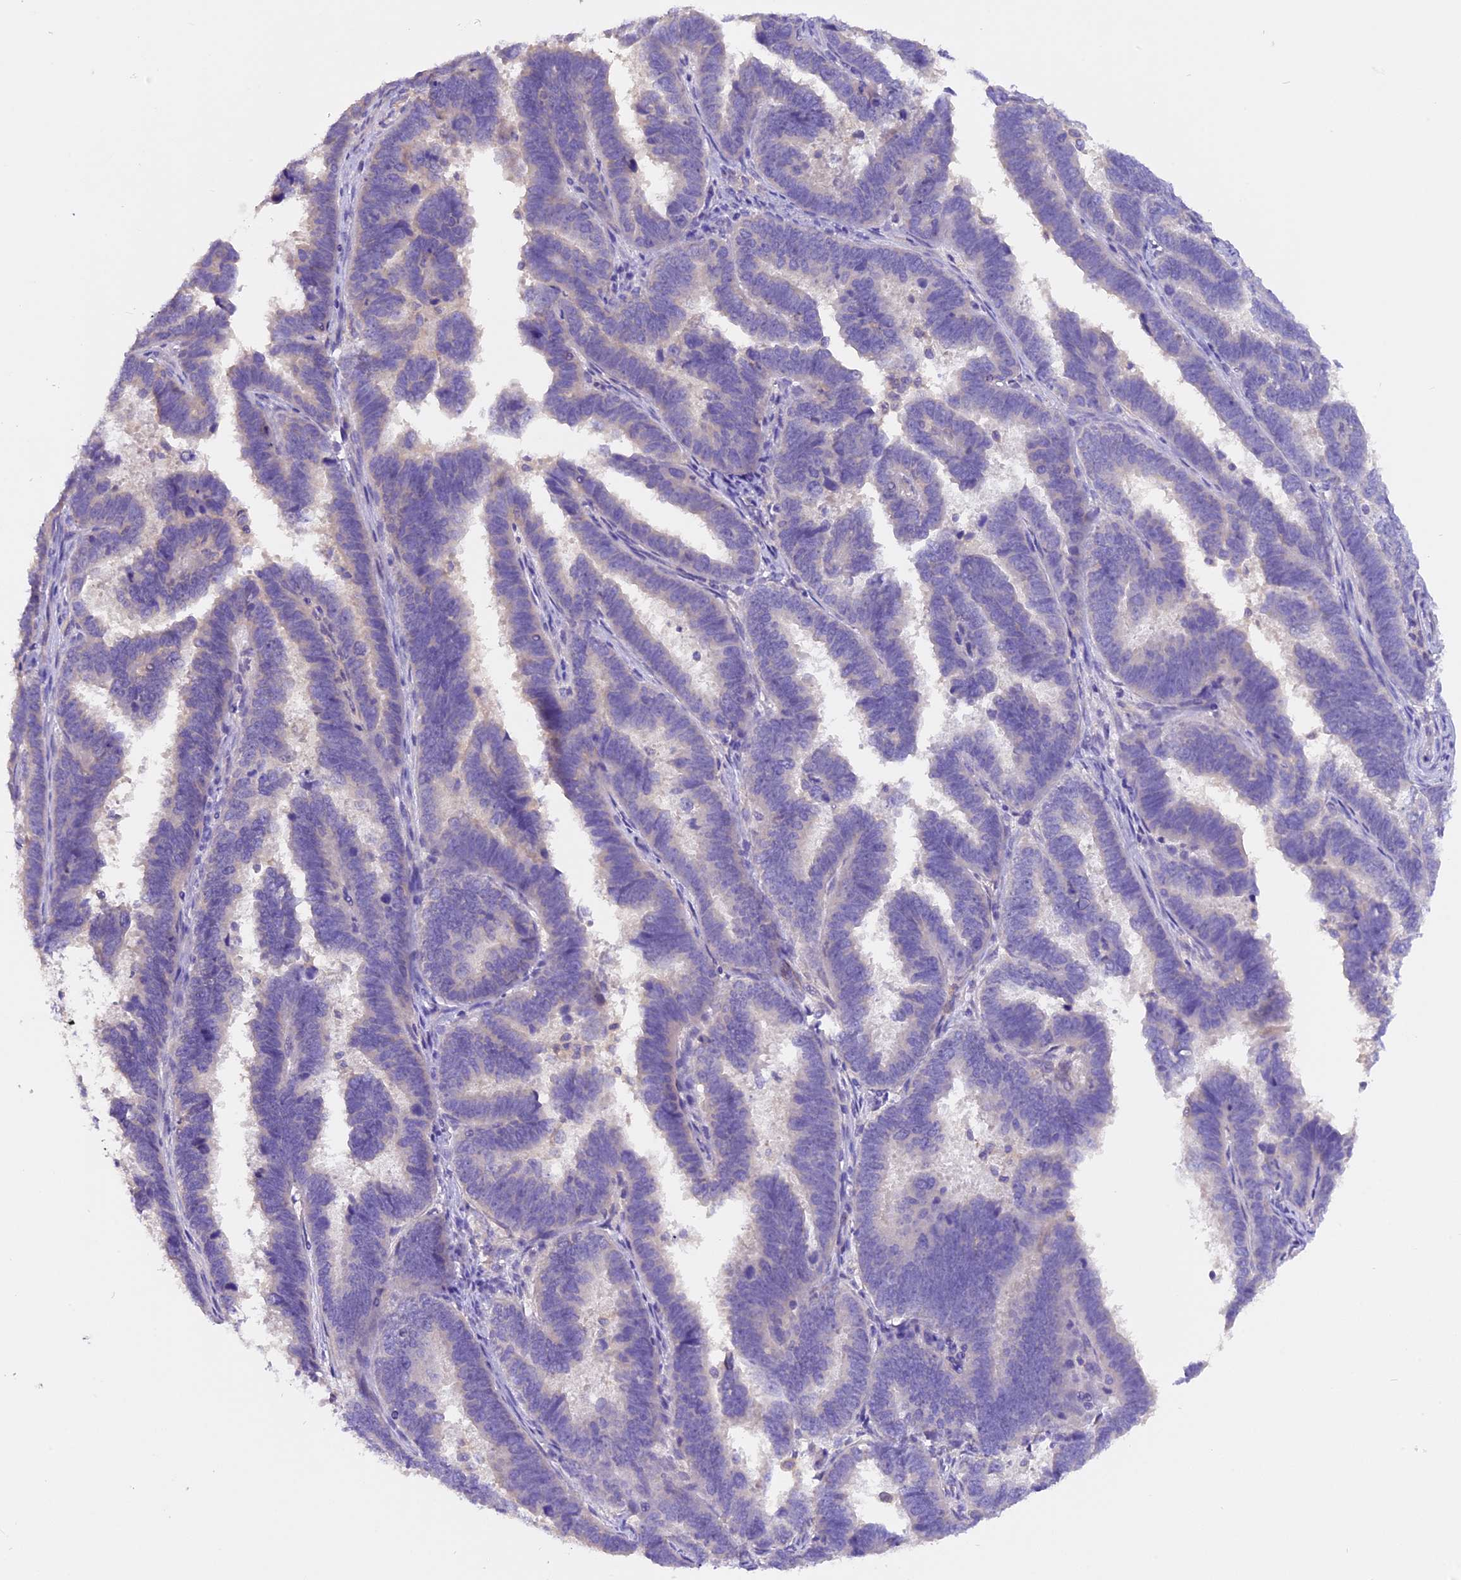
{"staining": {"intensity": "negative", "quantity": "none", "location": "none"}, "tissue": "endometrial cancer", "cell_type": "Tumor cells", "image_type": "cancer", "snomed": [{"axis": "morphology", "description": "Adenocarcinoma, NOS"}, {"axis": "topography", "description": "Endometrium"}], "caption": "Protein analysis of endometrial cancer displays no significant positivity in tumor cells.", "gene": "AP3B2", "patient": {"sex": "female", "age": 75}}